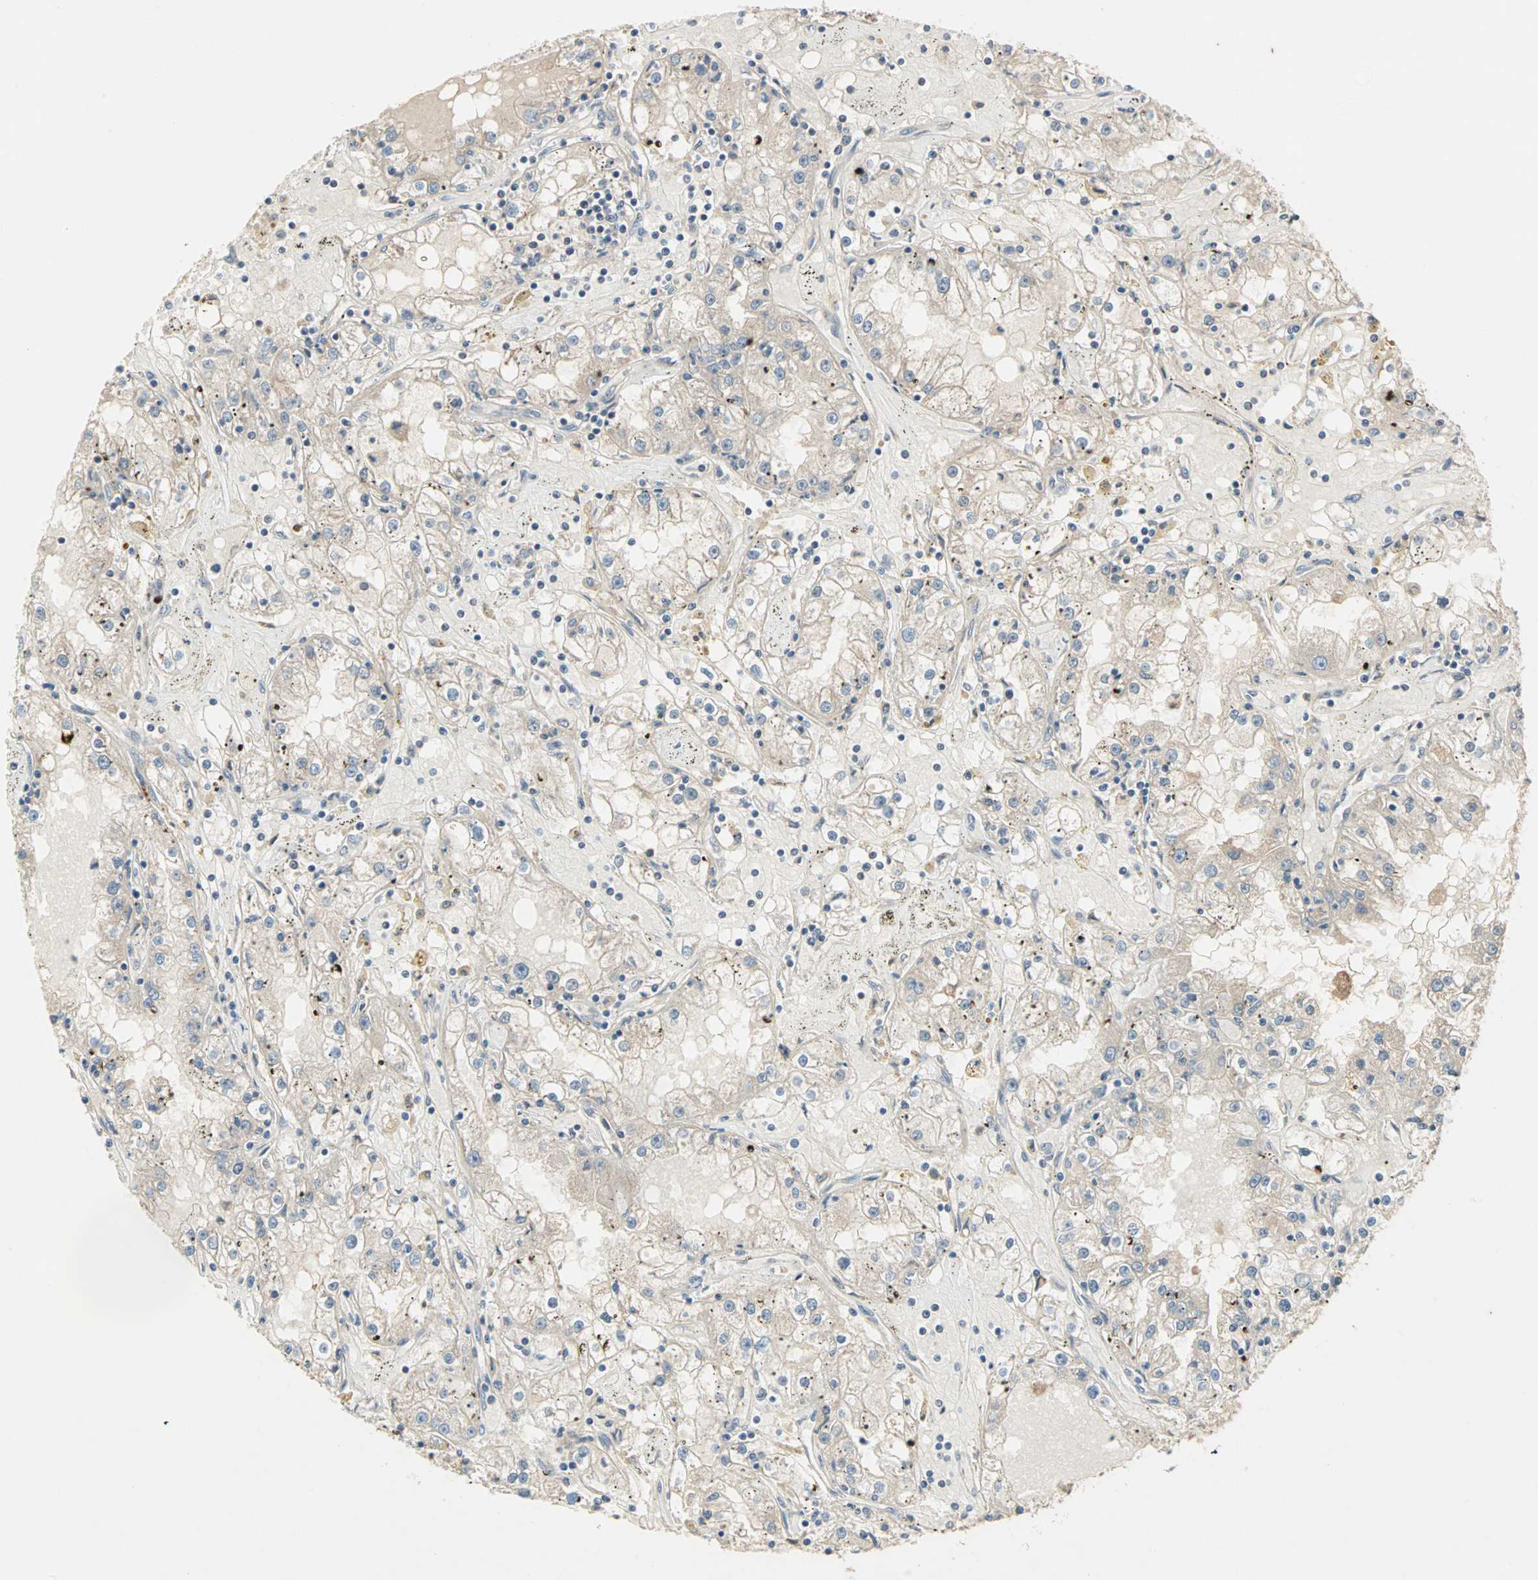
{"staining": {"intensity": "negative", "quantity": "none", "location": "none"}, "tissue": "renal cancer", "cell_type": "Tumor cells", "image_type": "cancer", "snomed": [{"axis": "morphology", "description": "Adenocarcinoma, NOS"}, {"axis": "topography", "description": "Kidney"}], "caption": "The micrograph exhibits no significant positivity in tumor cells of renal adenocarcinoma.", "gene": "PROS1", "patient": {"sex": "male", "age": 56}}